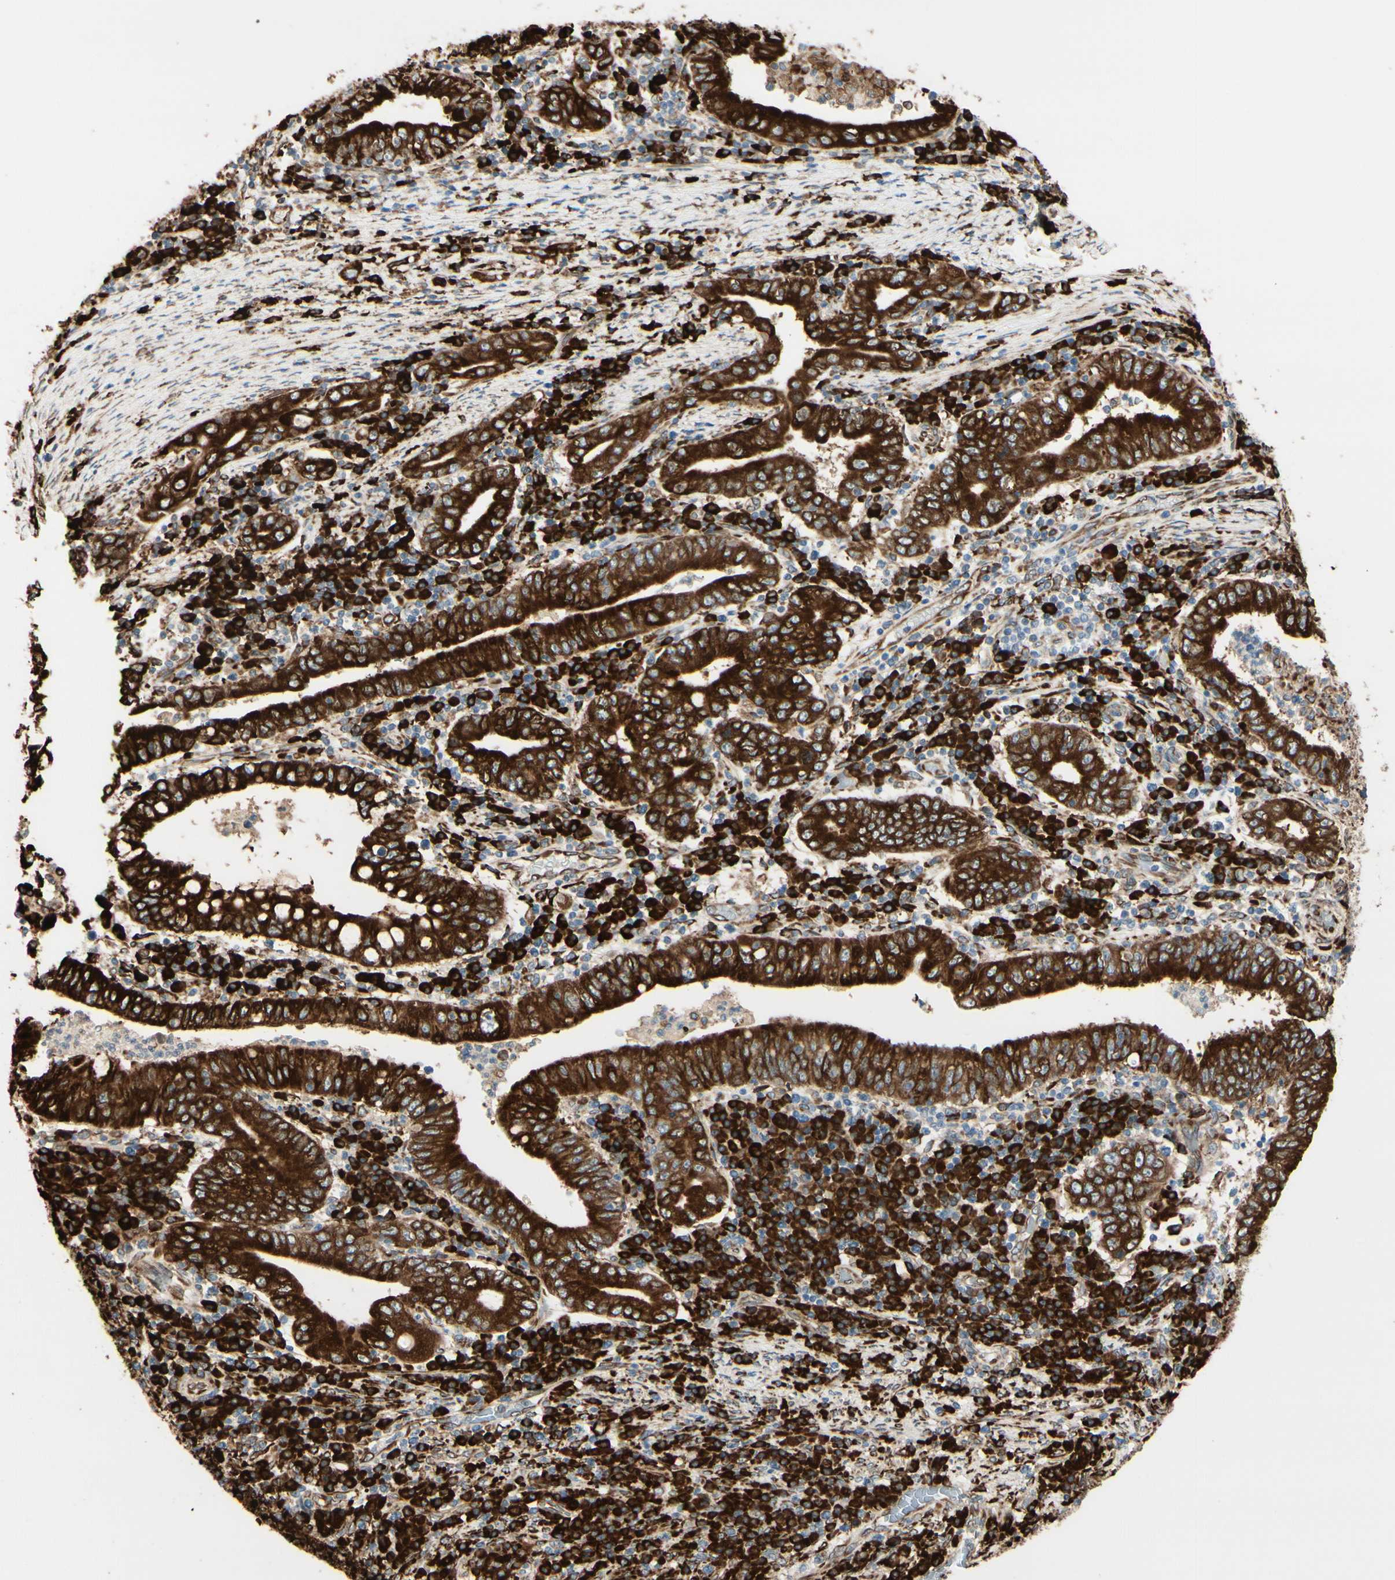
{"staining": {"intensity": "strong", "quantity": ">75%", "location": "cytoplasmic/membranous"}, "tissue": "stomach cancer", "cell_type": "Tumor cells", "image_type": "cancer", "snomed": [{"axis": "morphology", "description": "Normal tissue, NOS"}, {"axis": "morphology", "description": "Adenocarcinoma, NOS"}, {"axis": "topography", "description": "Esophagus"}, {"axis": "topography", "description": "Stomach, upper"}, {"axis": "topography", "description": "Peripheral nerve tissue"}], "caption": "Strong cytoplasmic/membranous staining for a protein is appreciated in about >75% of tumor cells of stomach cancer using immunohistochemistry (IHC).", "gene": "RRBP1", "patient": {"sex": "male", "age": 62}}